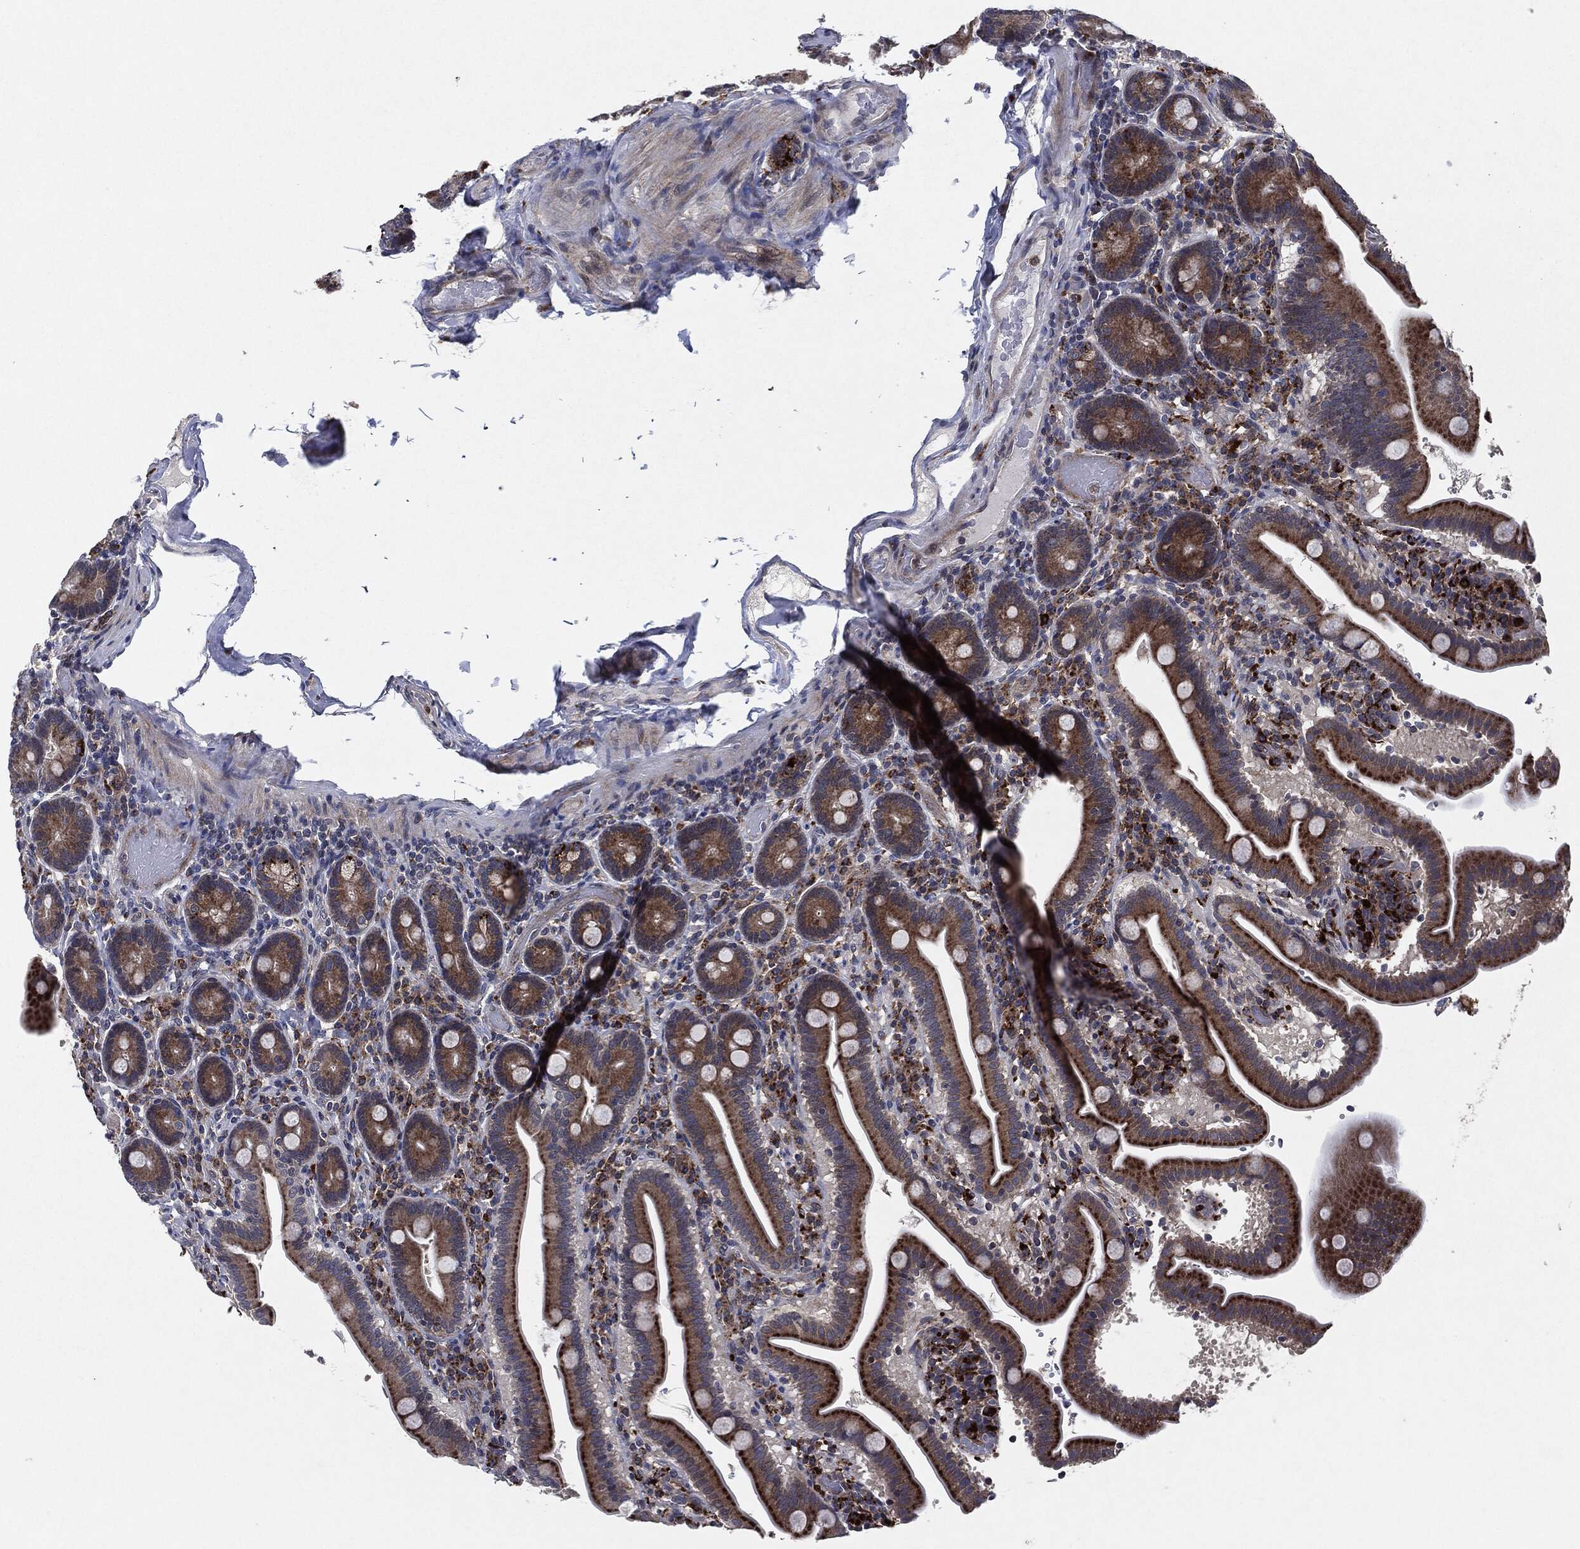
{"staining": {"intensity": "strong", "quantity": "<25%", "location": "cytoplasmic/membranous"}, "tissue": "small intestine", "cell_type": "Glandular cells", "image_type": "normal", "snomed": [{"axis": "morphology", "description": "Normal tissue, NOS"}, {"axis": "topography", "description": "Small intestine"}], "caption": "High-power microscopy captured an IHC photomicrograph of normal small intestine, revealing strong cytoplasmic/membranous positivity in approximately <25% of glandular cells. Immunohistochemistry stains the protein in brown and the nuclei are stained blue.", "gene": "SLC31A2", "patient": {"sex": "male", "age": 66}}